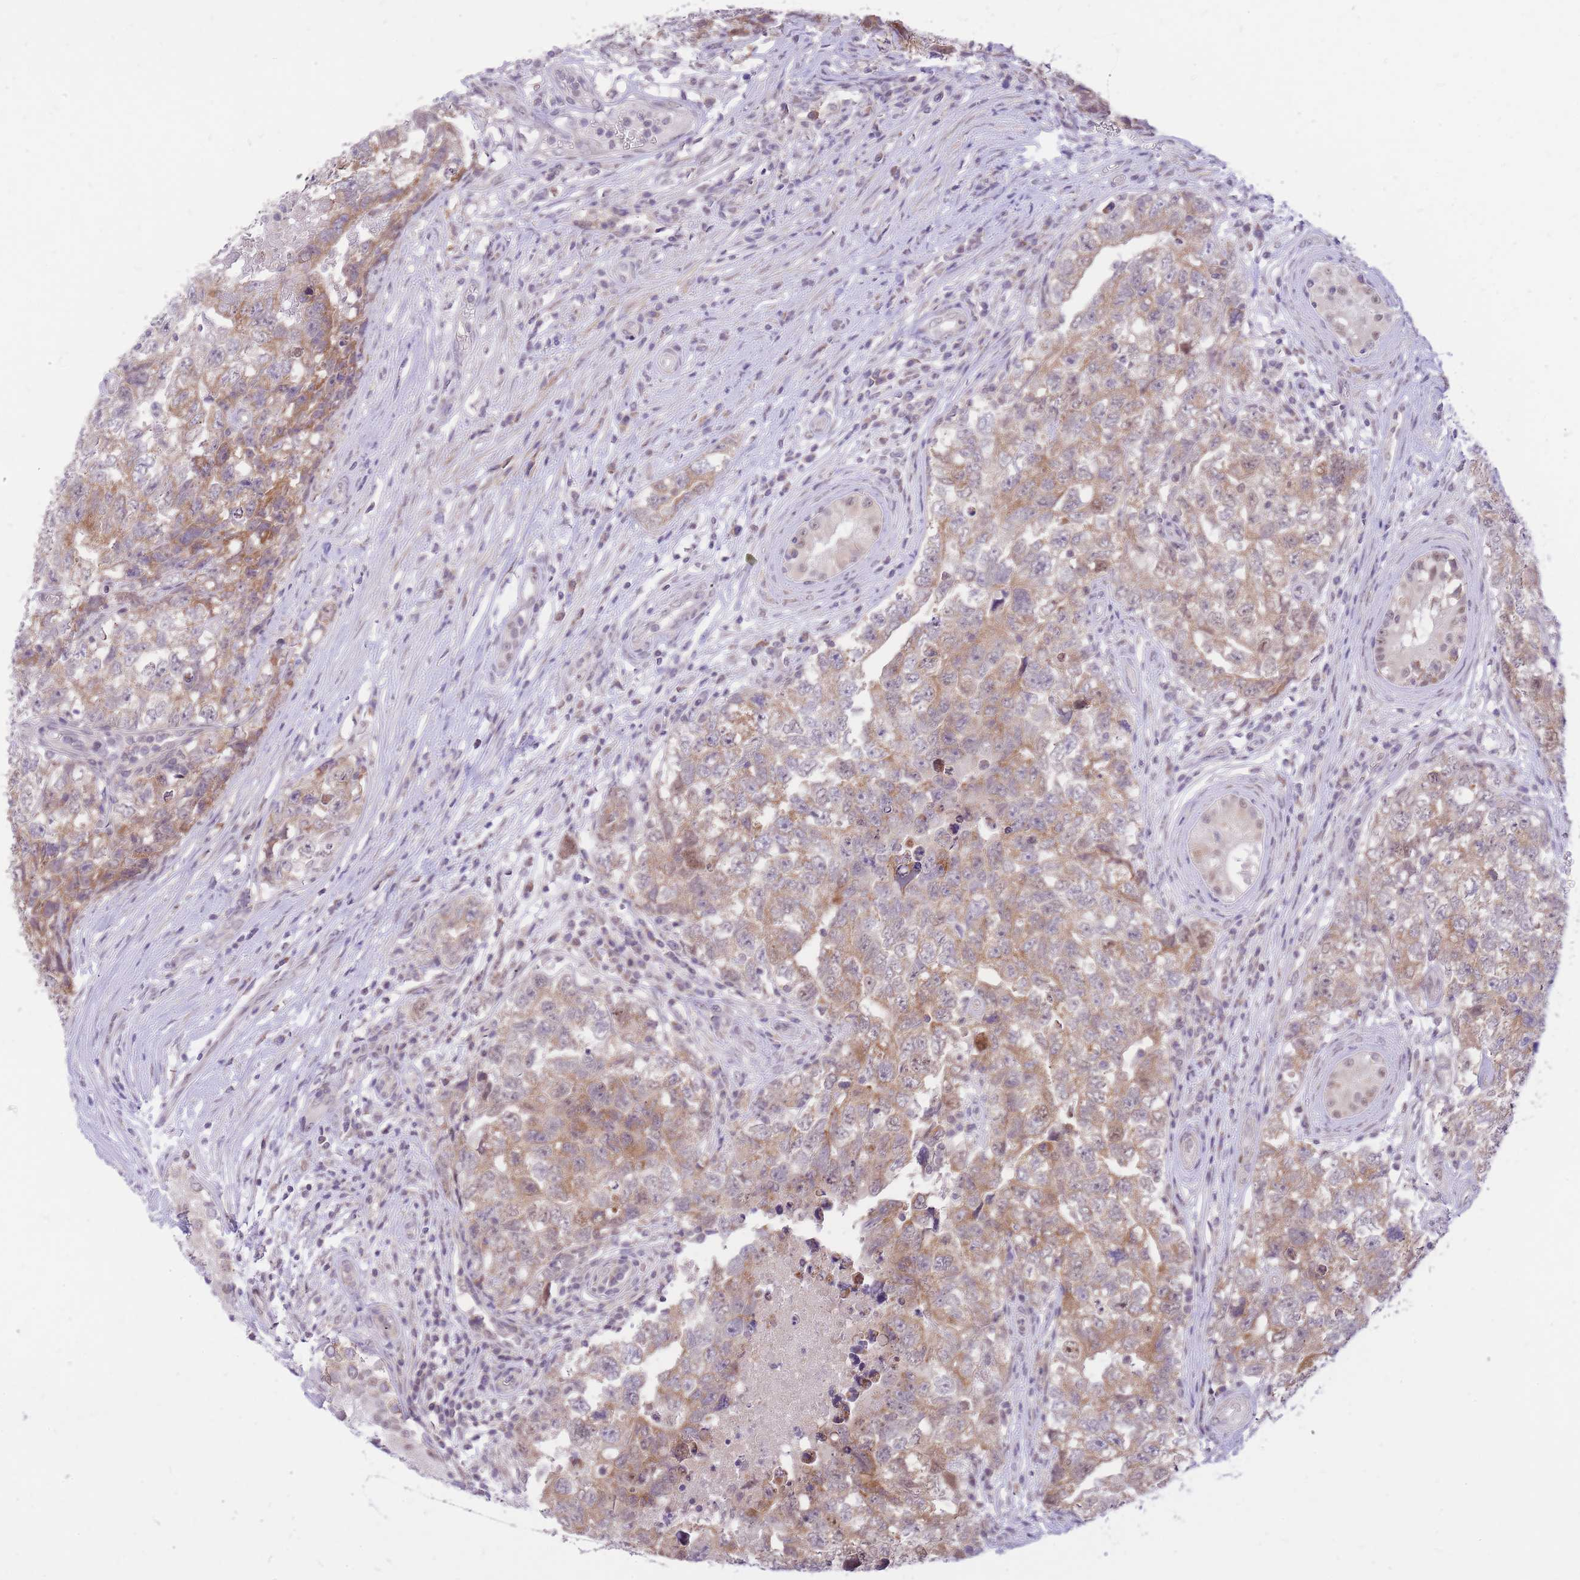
{"staining": {"intensity": "moderate", "quantity": ">75%", "location": "cytoplasmic/membranous"}, "tissue": "testis cancer", "cell_type": "Tumor cells", "image_type": "cancer", "snomed": [{"axis": "morphology", "description": "Carcinoma, Embryonal, NOS"}, {"axis": "topography", "description": "Testis"}], "caption": "This histopathology image reveals testis cancer stained with IHC to label a protein in brown. The cytoplasmic/membranous of tumor cells show moderate positivity for the protein. Nuclei are counter-stained blue.", "gene": "MINDY2", "patient": {"sex": "male", "age": 22}}